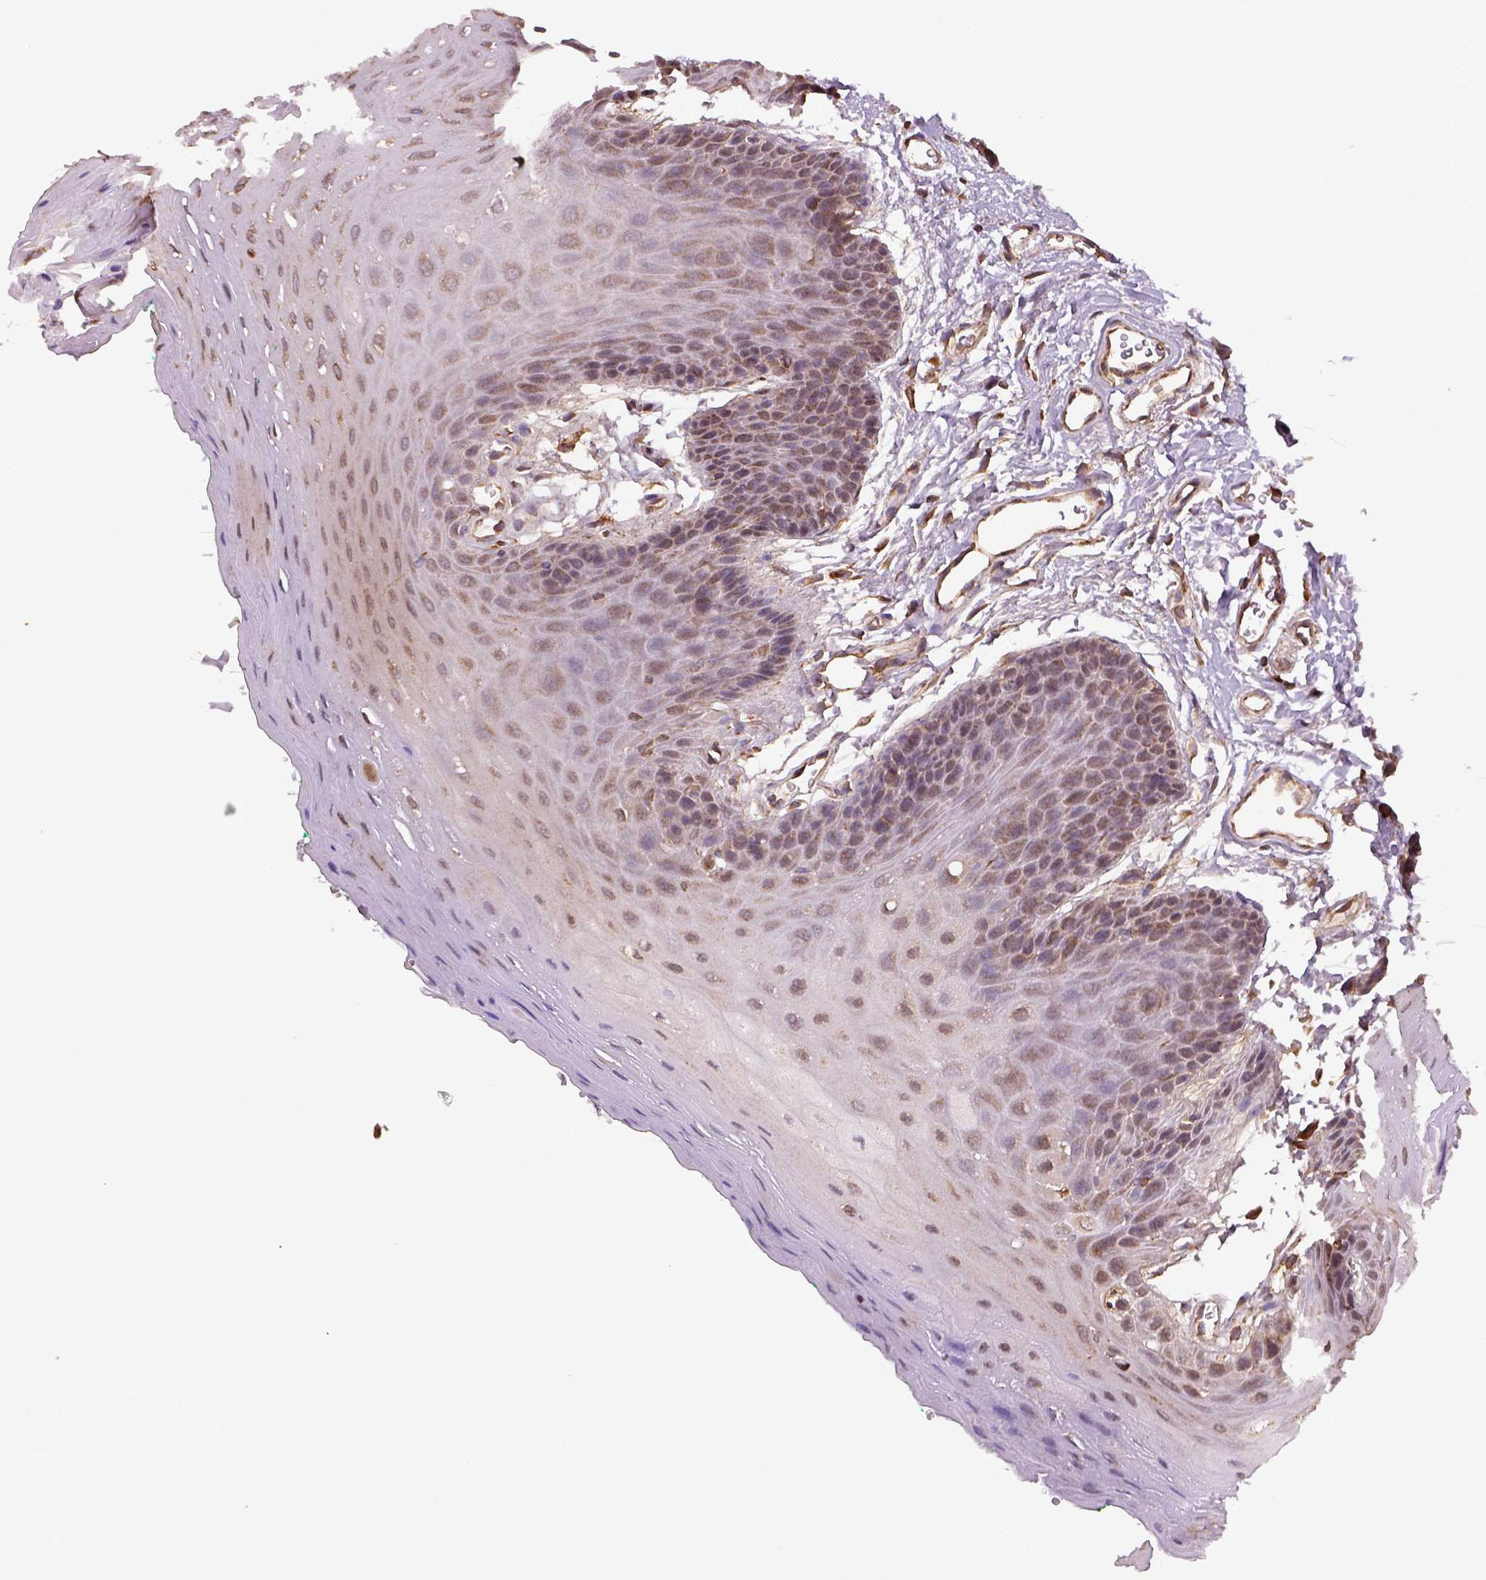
{"staining": {"intensity": "moderate", "quantity": "25%-75%", "location": "cytoplasmic/membranous"}, "tissue": "oral mucosa", "cell_type": "Squamous epithelial cells", "image_type": "normal", "snomed": [{"axis": "morphology", "description": "Normal tissue, NOS"}, {"axis": "morphology", "description": "Squamous cell carcinoma, NOS"}, {"axis": "topography", "description": "Oral tissue"}, {"axis": "topography", "description": "Head-Neck"}], "caption": "The image displays immunohistochemical staining of benign oral mucosa. There is moderate cytoplasmic/membranous staining is seen in about 25%-75% of squamous epithelial cells.", "gene": "MAPK8IP3", "patient": {"sex": "female", "age": 50}}